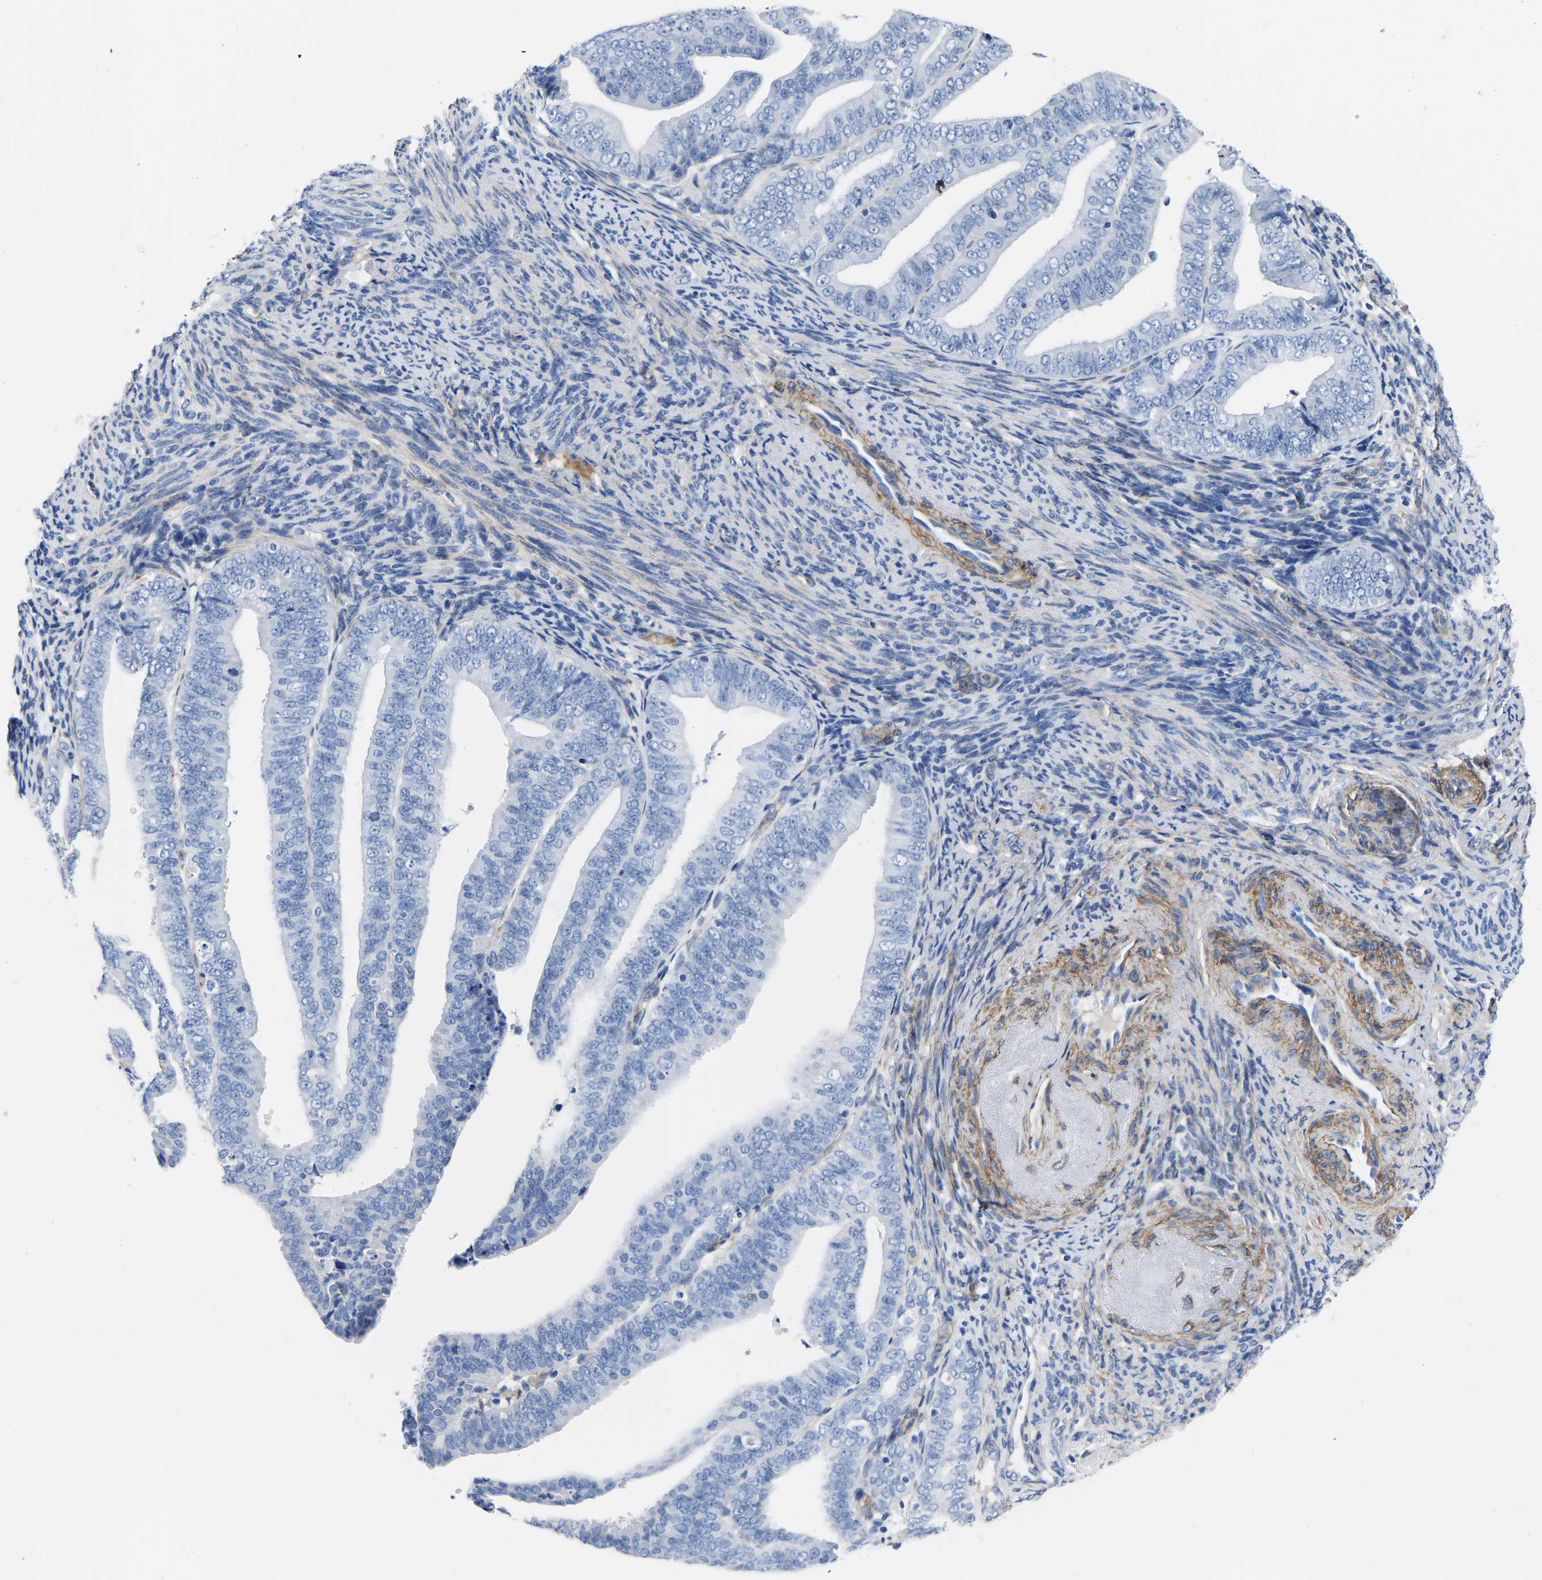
{"staining": {"intensity": "negative", "quantity": "none", "location": "none"}, "tissue": "endometrial cancer", "cell_type": "Tumor cells", "image_type": "cancer", "snomed": [{"axis": "morphology", "description": "Adenocarcinoma, NOS"}, {"axis": "topography", "description": "Endometrium"}], "caption": "Immunohistochemistry (IHC) of human endometrial adenocarcinoma demonstrates no positivity in tumor cells.", "gene": "SLC45A3", "patient": {"sex": "female", "age": 63}}